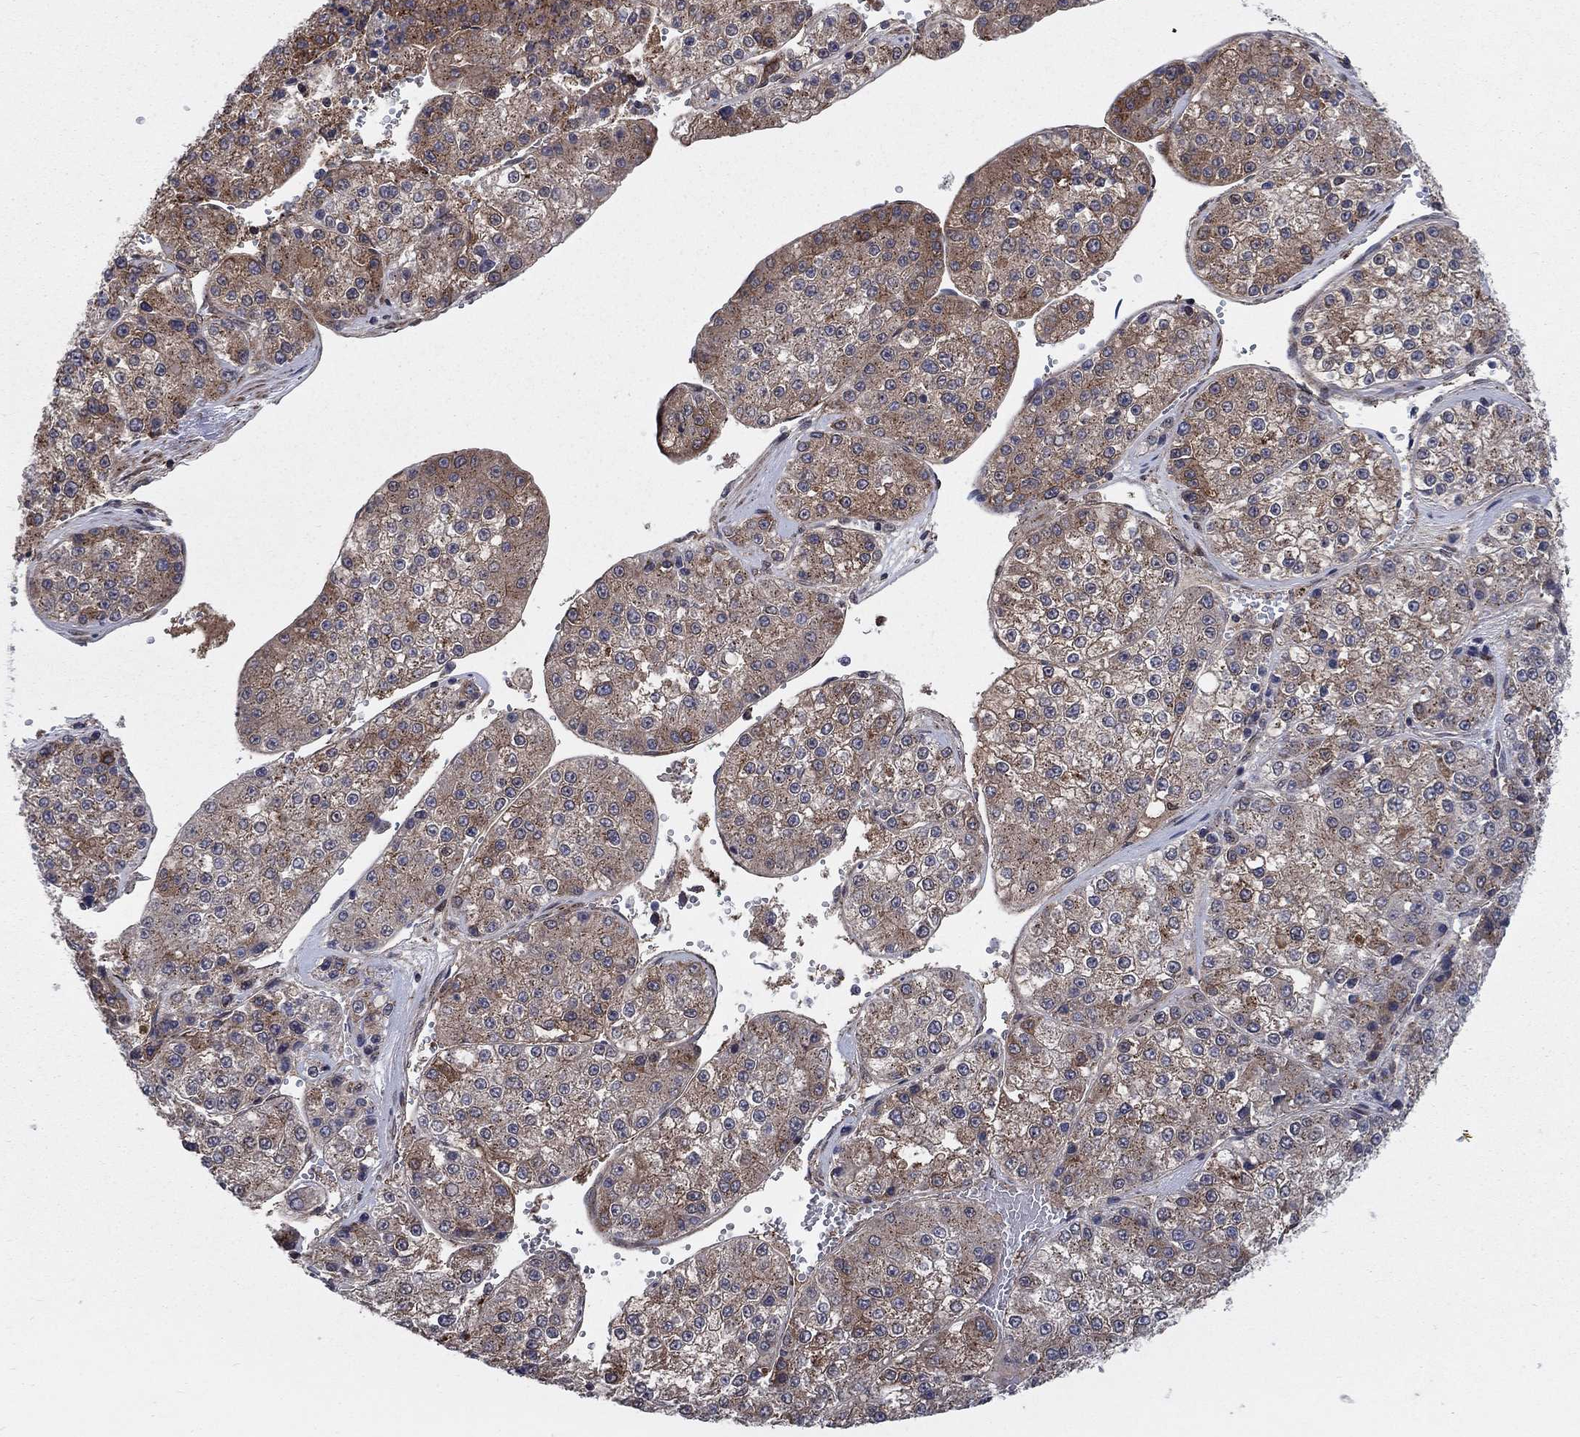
{"staining": {"intensity": "moderate", "quantity": "25%-75%", "location": "cytoplasmic/membranous"}, "tissue": "liver cancer", "cell_type": "Tumor cells", "image_type": "cancer", "snomed": [{"axis": "morphology", "description": "Carcinoma, Hepatocellular, NOS"}, {"axis": "topography", "description": "Liver"}], "caption": "A micrograph of liver cancer (hepatocellular carcinoma) stained for a protein demonstrates moderate cytoplasmic/membranous brown staining in tumor cells. The protein of interest is stained brown, and the nuclei are stained in blue (DAB (3,3'-diaminobenzidine) IHC with brightfield microscopy, high magnification).", "gene": "SH3RF1", "patient": {"sex": "female", "age": 73}}